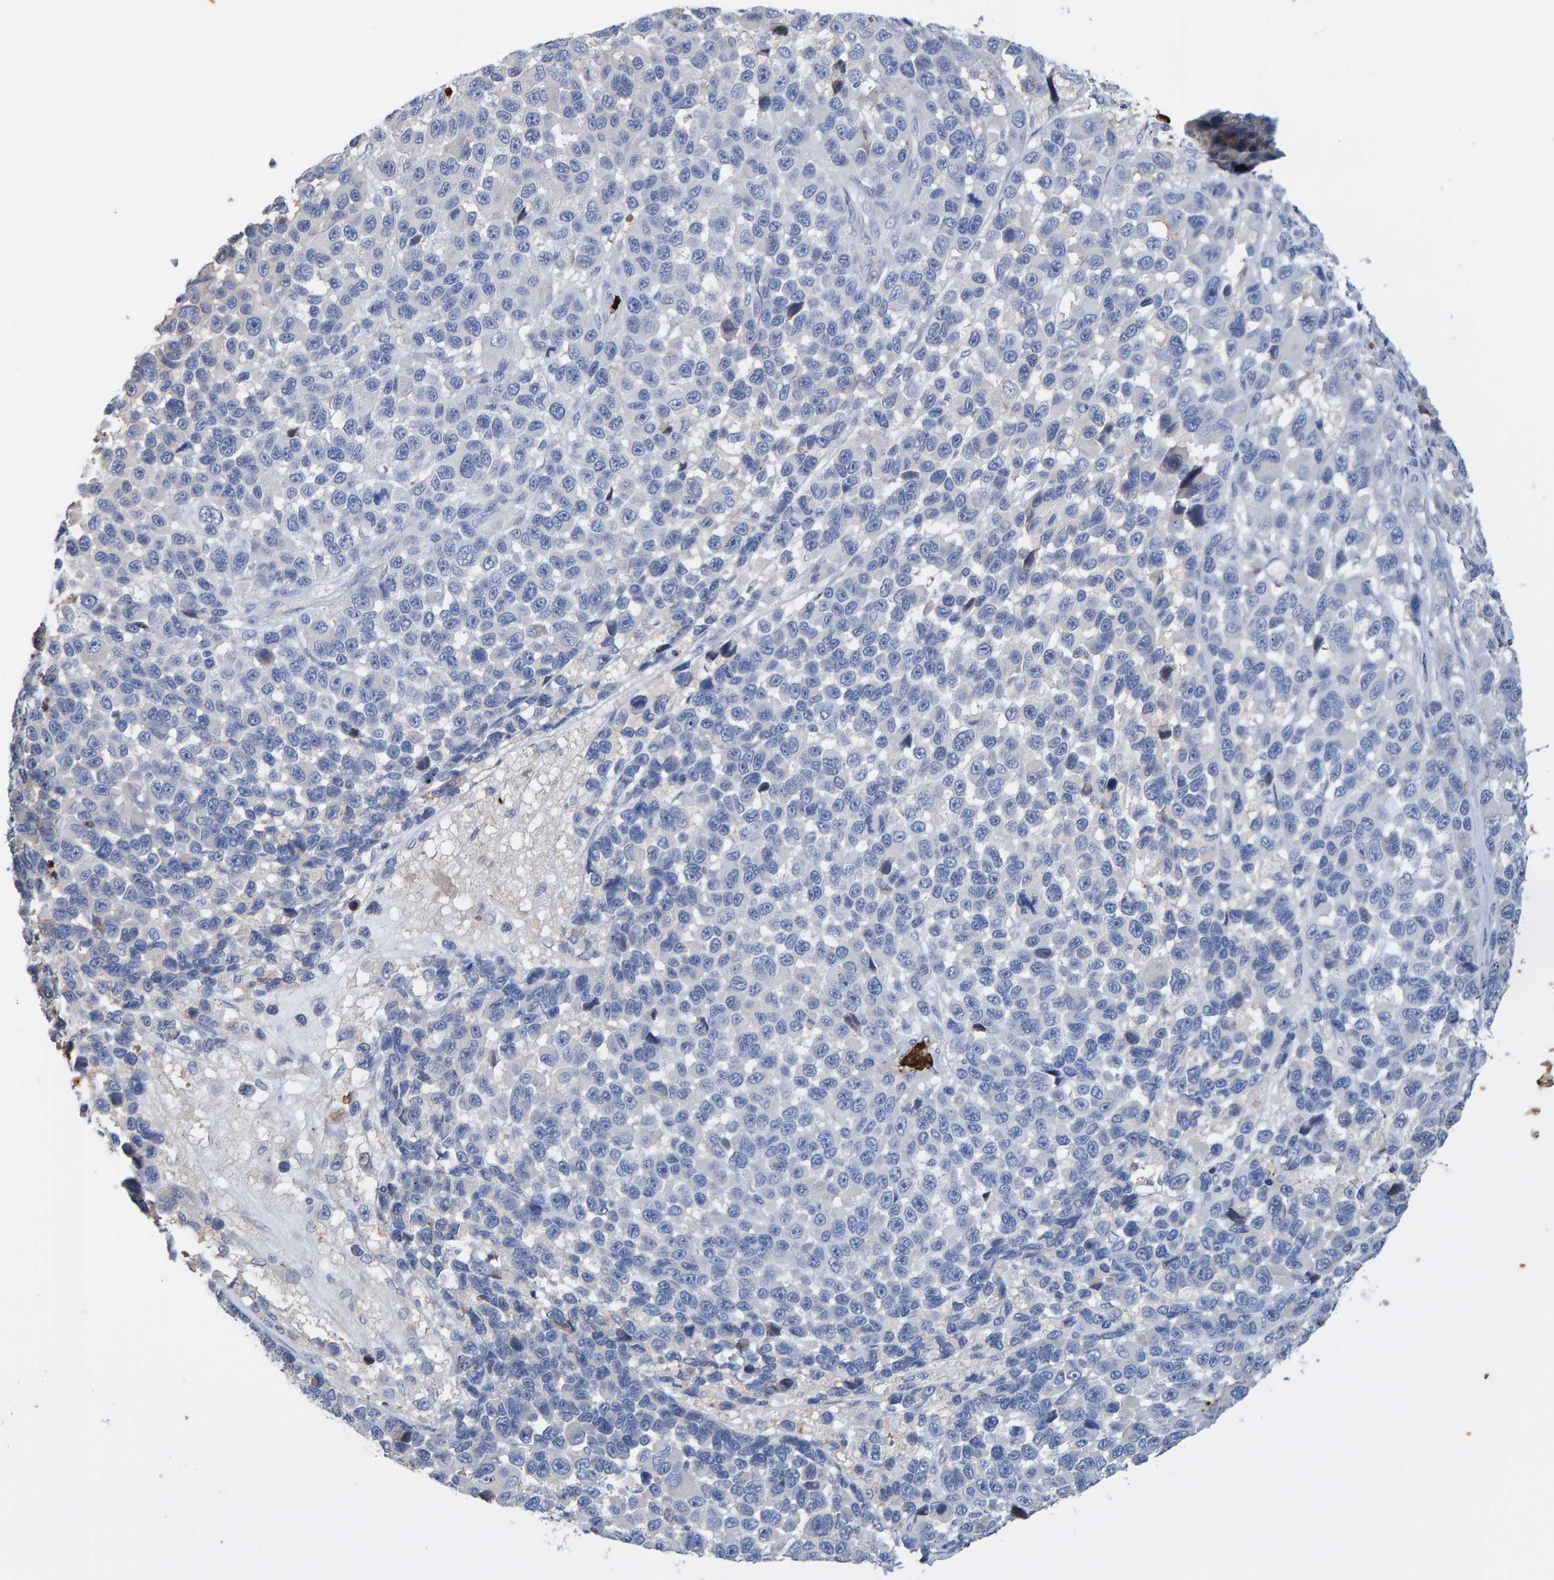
{"staining": {"intensity": "negative", "quantity": "none", "location": "none"}, "tissue": "melanoma", "cell_type": "Tumor cells", "image_type": "cancer", "snomed": [{"axis": "morphology", "description": "Malignant melanoma, NOS"}, {"axis": "topography", "description": "Skin"}], "caption": "This is a image of immunohistochemistry staining of melanoma, which shows no positivity in tumor cells.", "gene": "VPS9D1", "patient": {"sex": "male", "age": 53}}